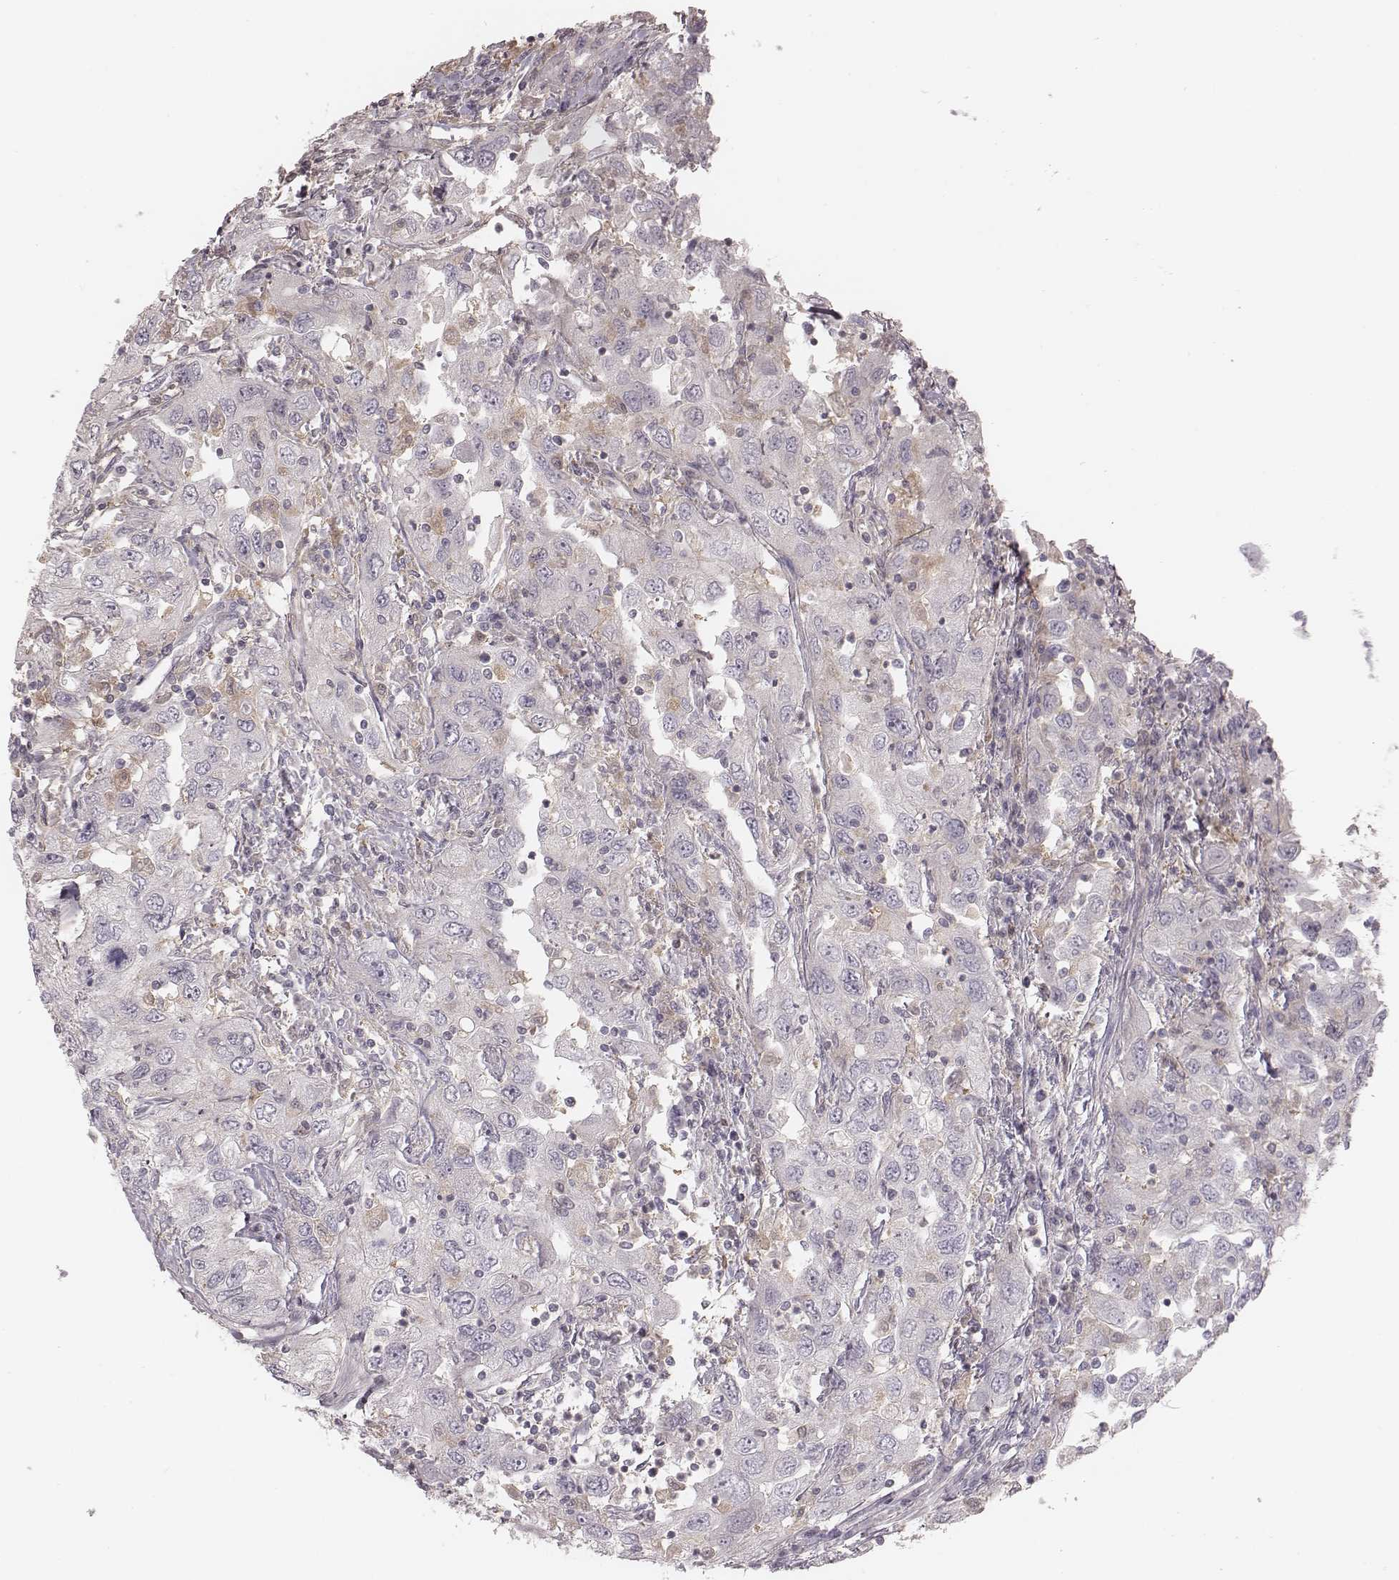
{"staining": {"intensity": "negative", "quantity": "none", "location": "none"}, "tissue": "urothelial cancer", "cell_type": "Tumor cells", "image_type": "cancer", "snomed": [{"axis": "morphology", "description": "Urothelial carcinoma, High grade"}, {"axis": "topography", "description": "Urinary bladder"}], "caption": "Human urothelial cancer stained for a protein using immunohistochemistry demonstrates no positivity in tumor cells.", "gene": "TDRD5", "patient": {"sex": "male", "age": 76}}